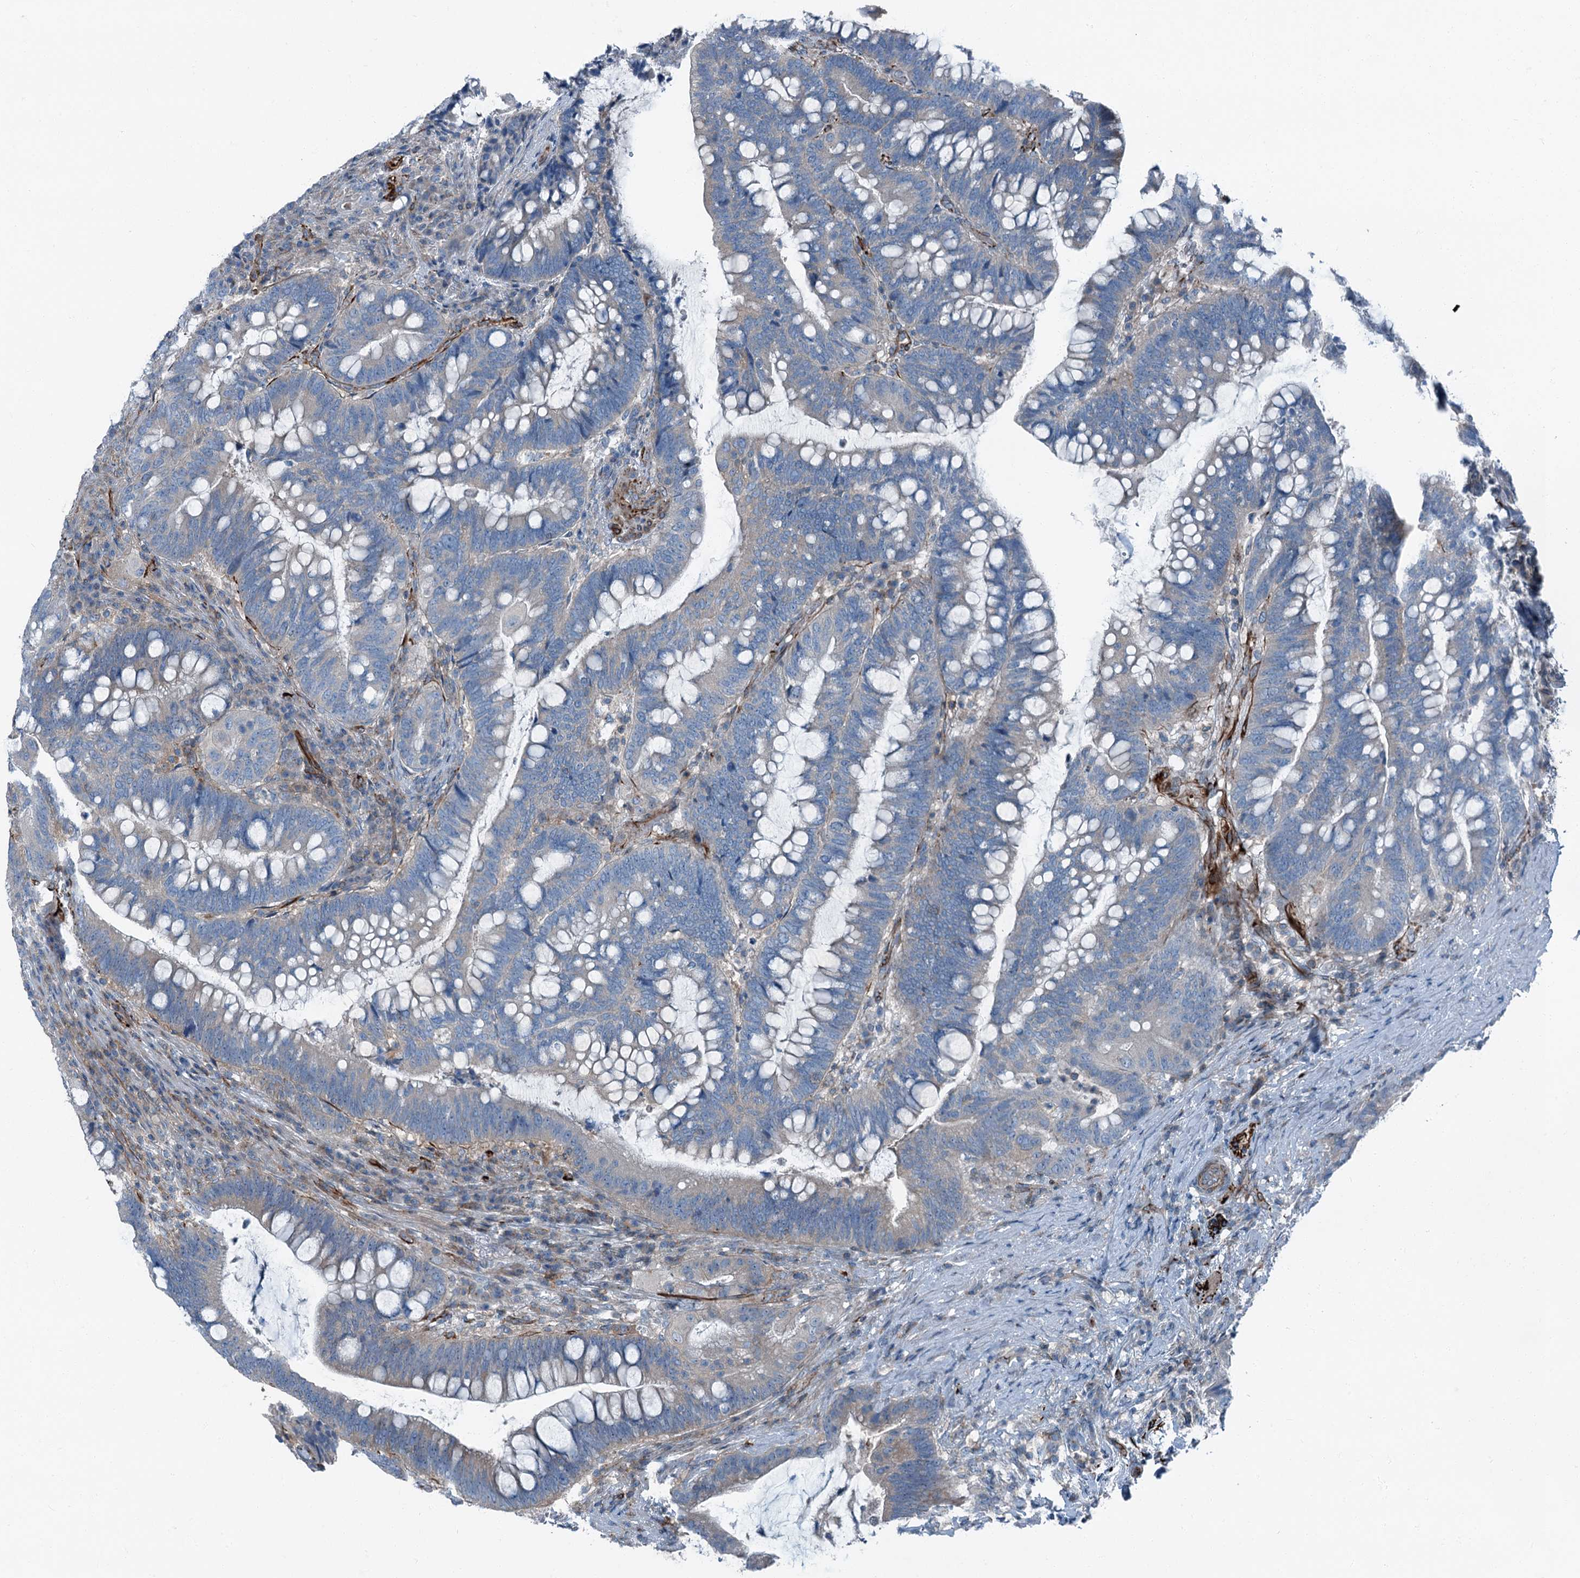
{"staining": {"intensity": "weak", "quantity": "<25%", "location": "cytoplasmic/membranous"}, "tissue": "colorectal cancer", "cell_type": "Tumor cells", "image_type": "cancer", "snomed": [{"axis": "morphology", "description": "Adenocarcinoma, NOS"}, {"axis": "topography", "description": "Colon"}], "caption": "There is no significant staining in tumor cells of colorectal cancer.", "gene": "AXL", "patient": {"sex": "female", "age": 66}}